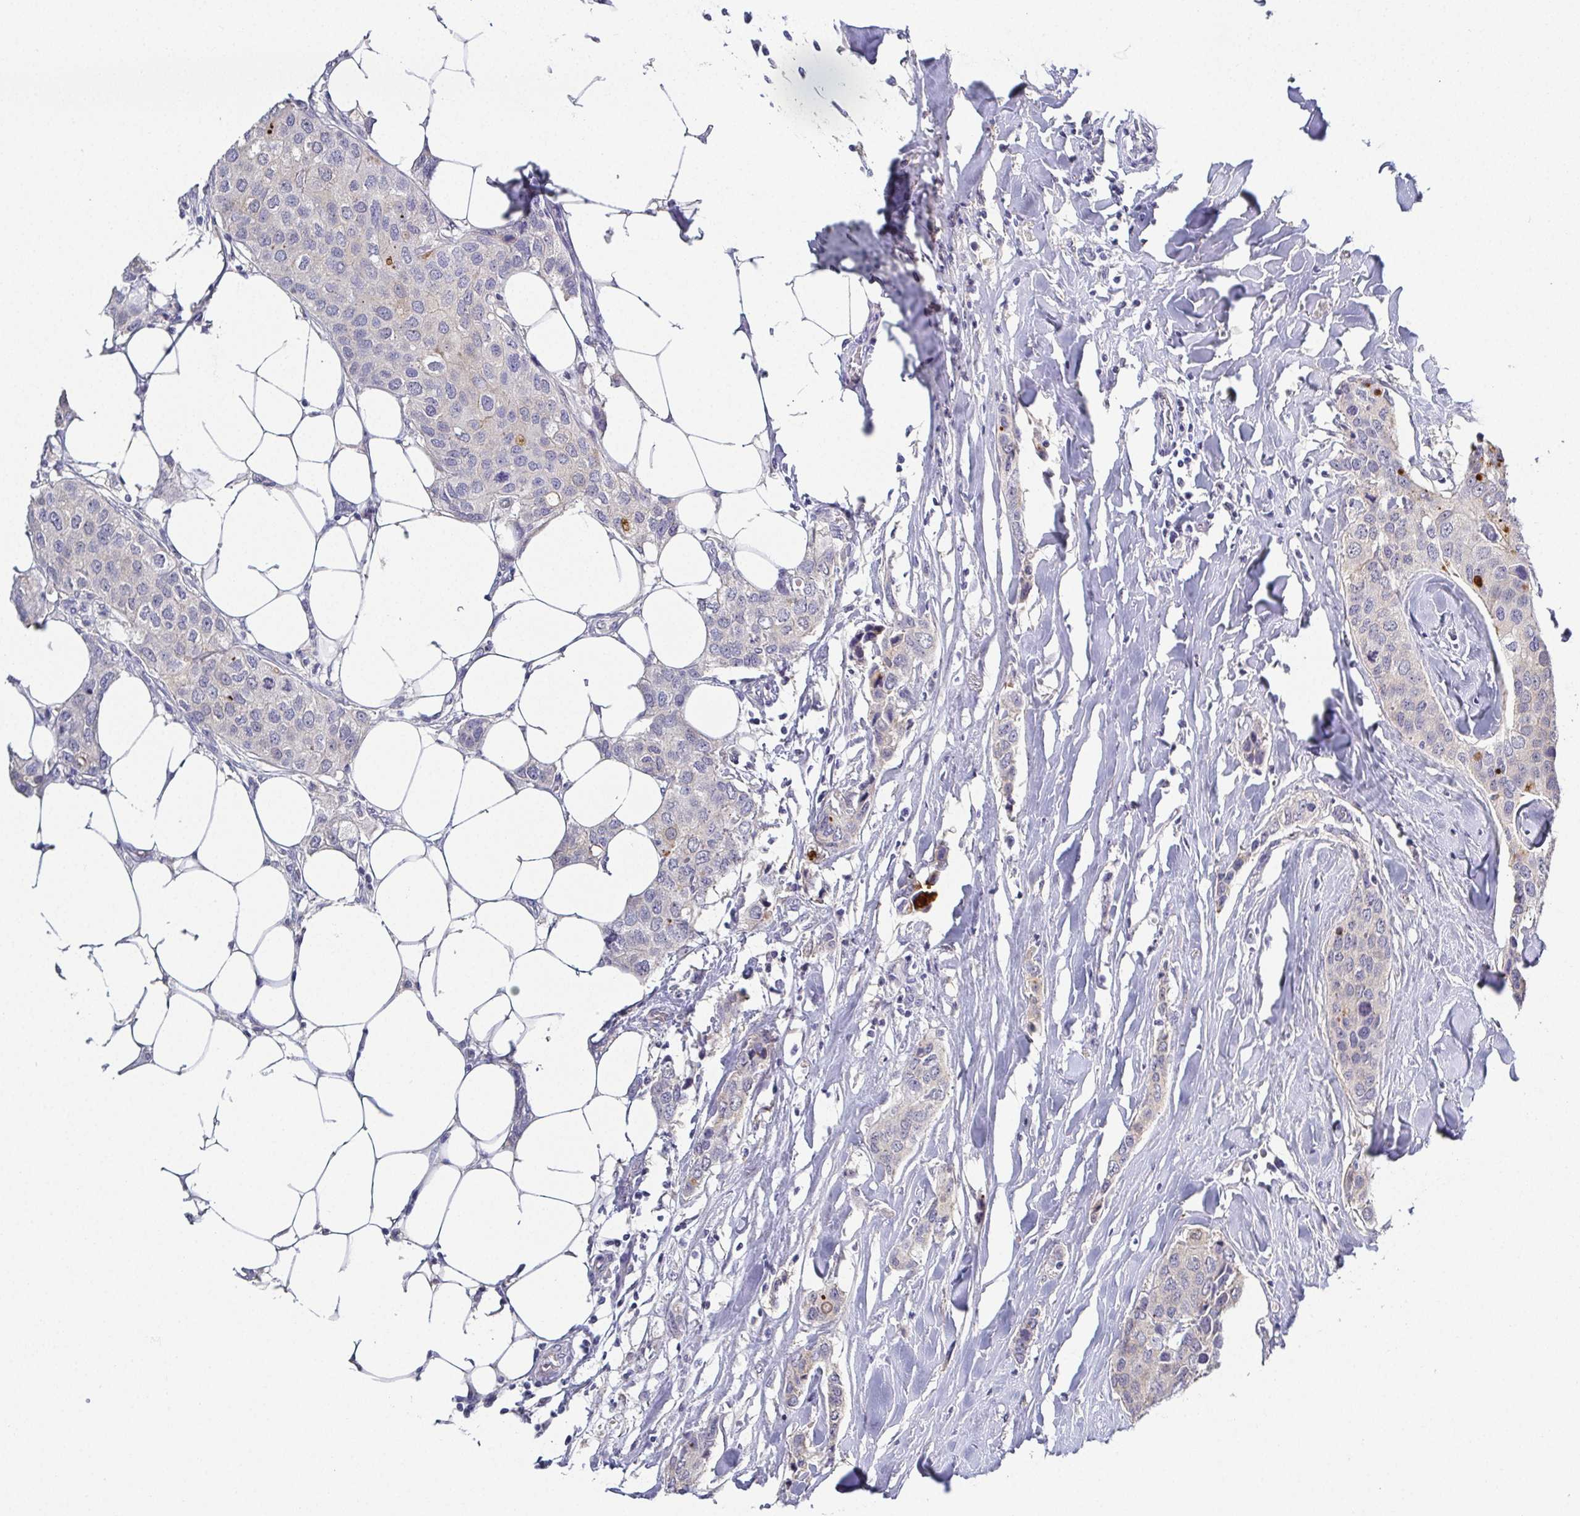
{"staining": {"intensity": "negative", "quantity": "none", "location": "none"}, "tissue": "breast cancer", "cell_type": "Tumor cells", "image_type": "cancer", "snomed": [{"axis": "morphology", "description": "Duct carcinoma"}, {"axis": "topography", "description": "Breast"}], "caption": "Image shows no protein staining in tumor cells of intraductal carcinoma (breast) tissue.", "gene": "RNASE7", "patient": {"sex": "female", "age": 80}}